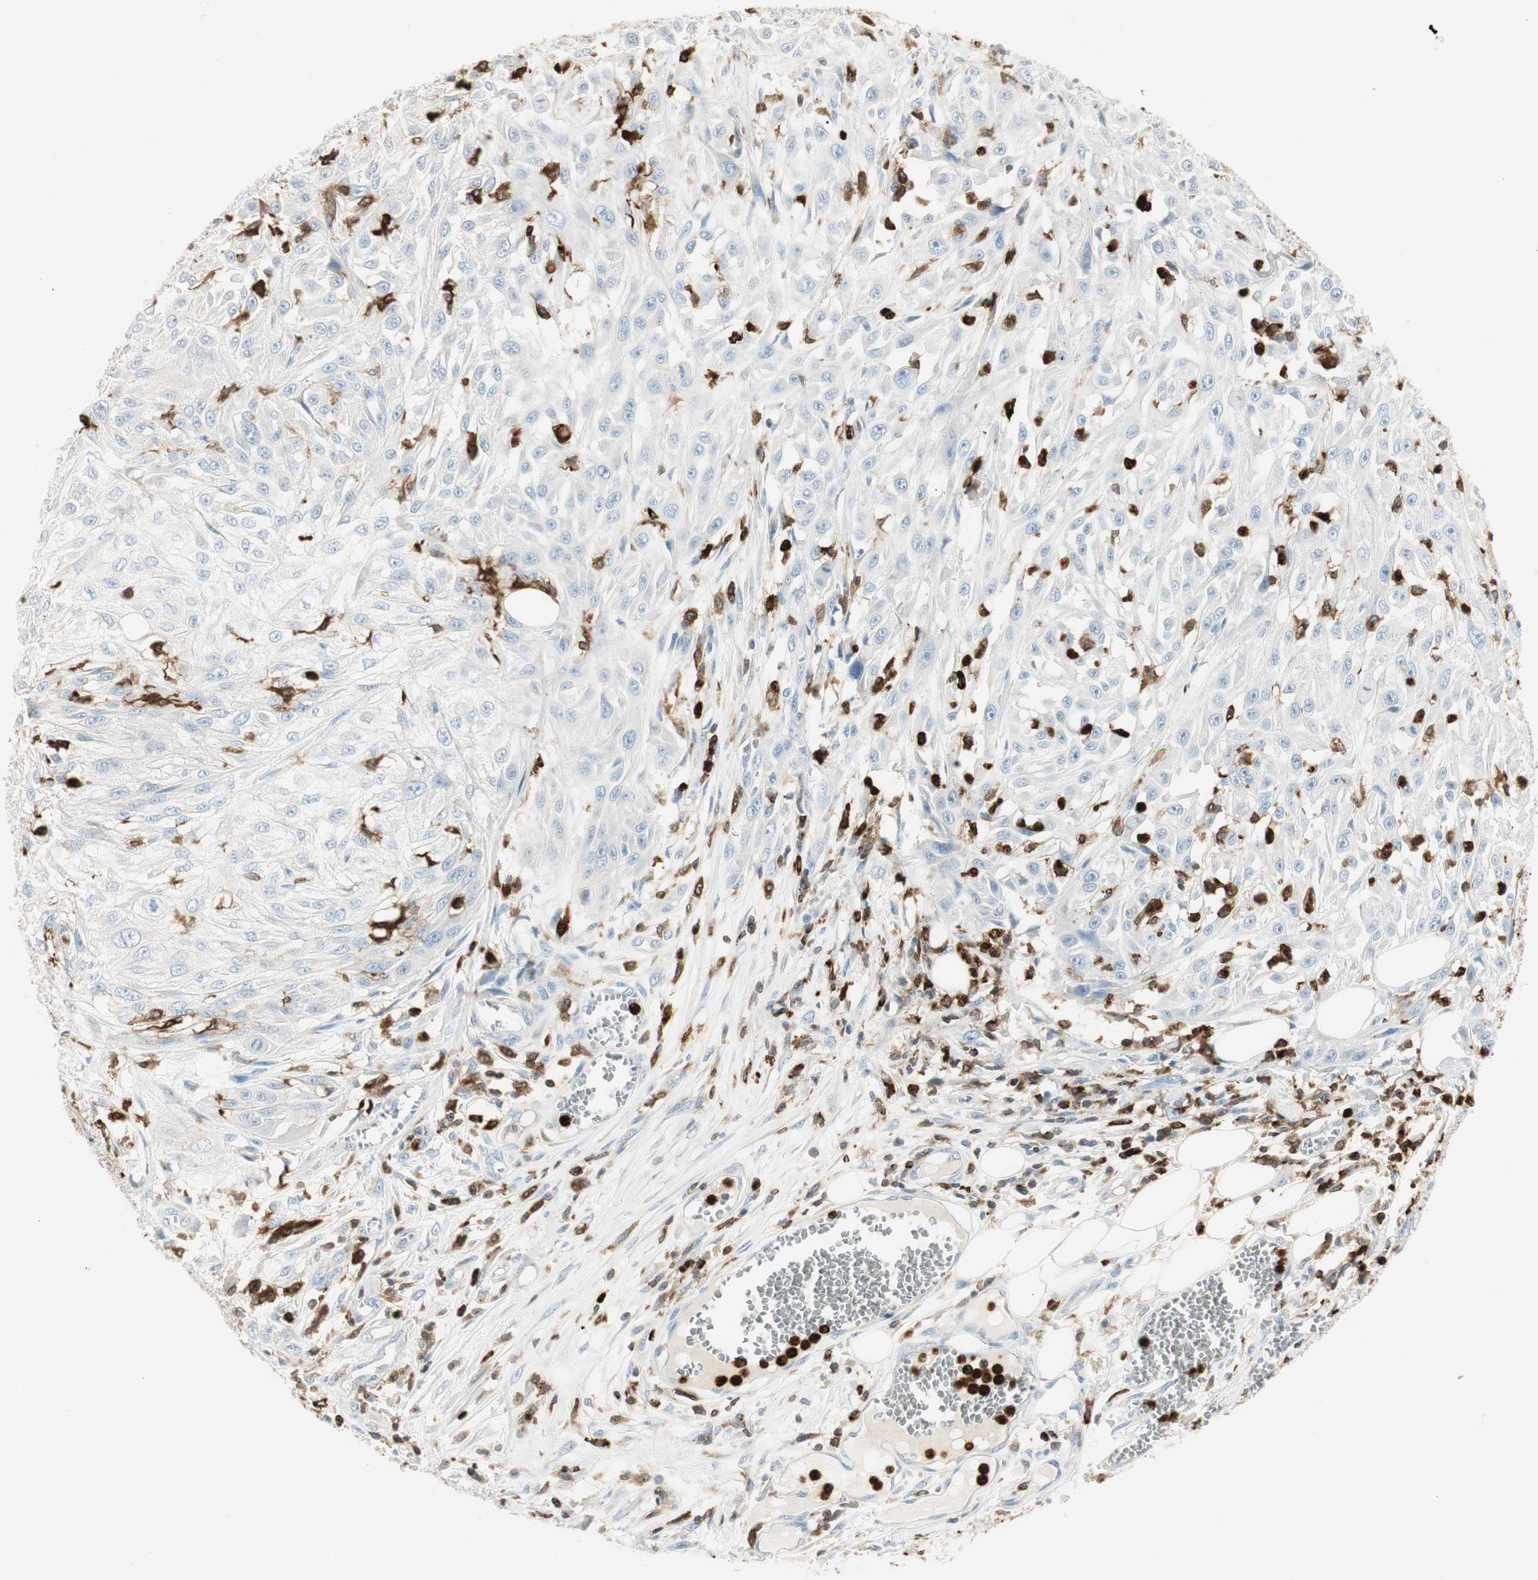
{"staining": {"intensity": "negative", "quantity": "none", "location": "none"}, "tissue": "skin cancer", "cell_type": "Tumor cells", "image_type": "cancer", "snomed": [{"axis": "morphology", "description": "Squamous cell carcinoma, NOS"}, {"axis": "topography", "description": "Skin"}], "caption": "DAB (3,3'-diaminobenzidine) immunohistochemical staining of skin cancer (squamous cell carcinoma) reveals no significant positivity in tumor cells.", "gene": "ITGB2", "patient": {"sex": "male", "age": 75}}